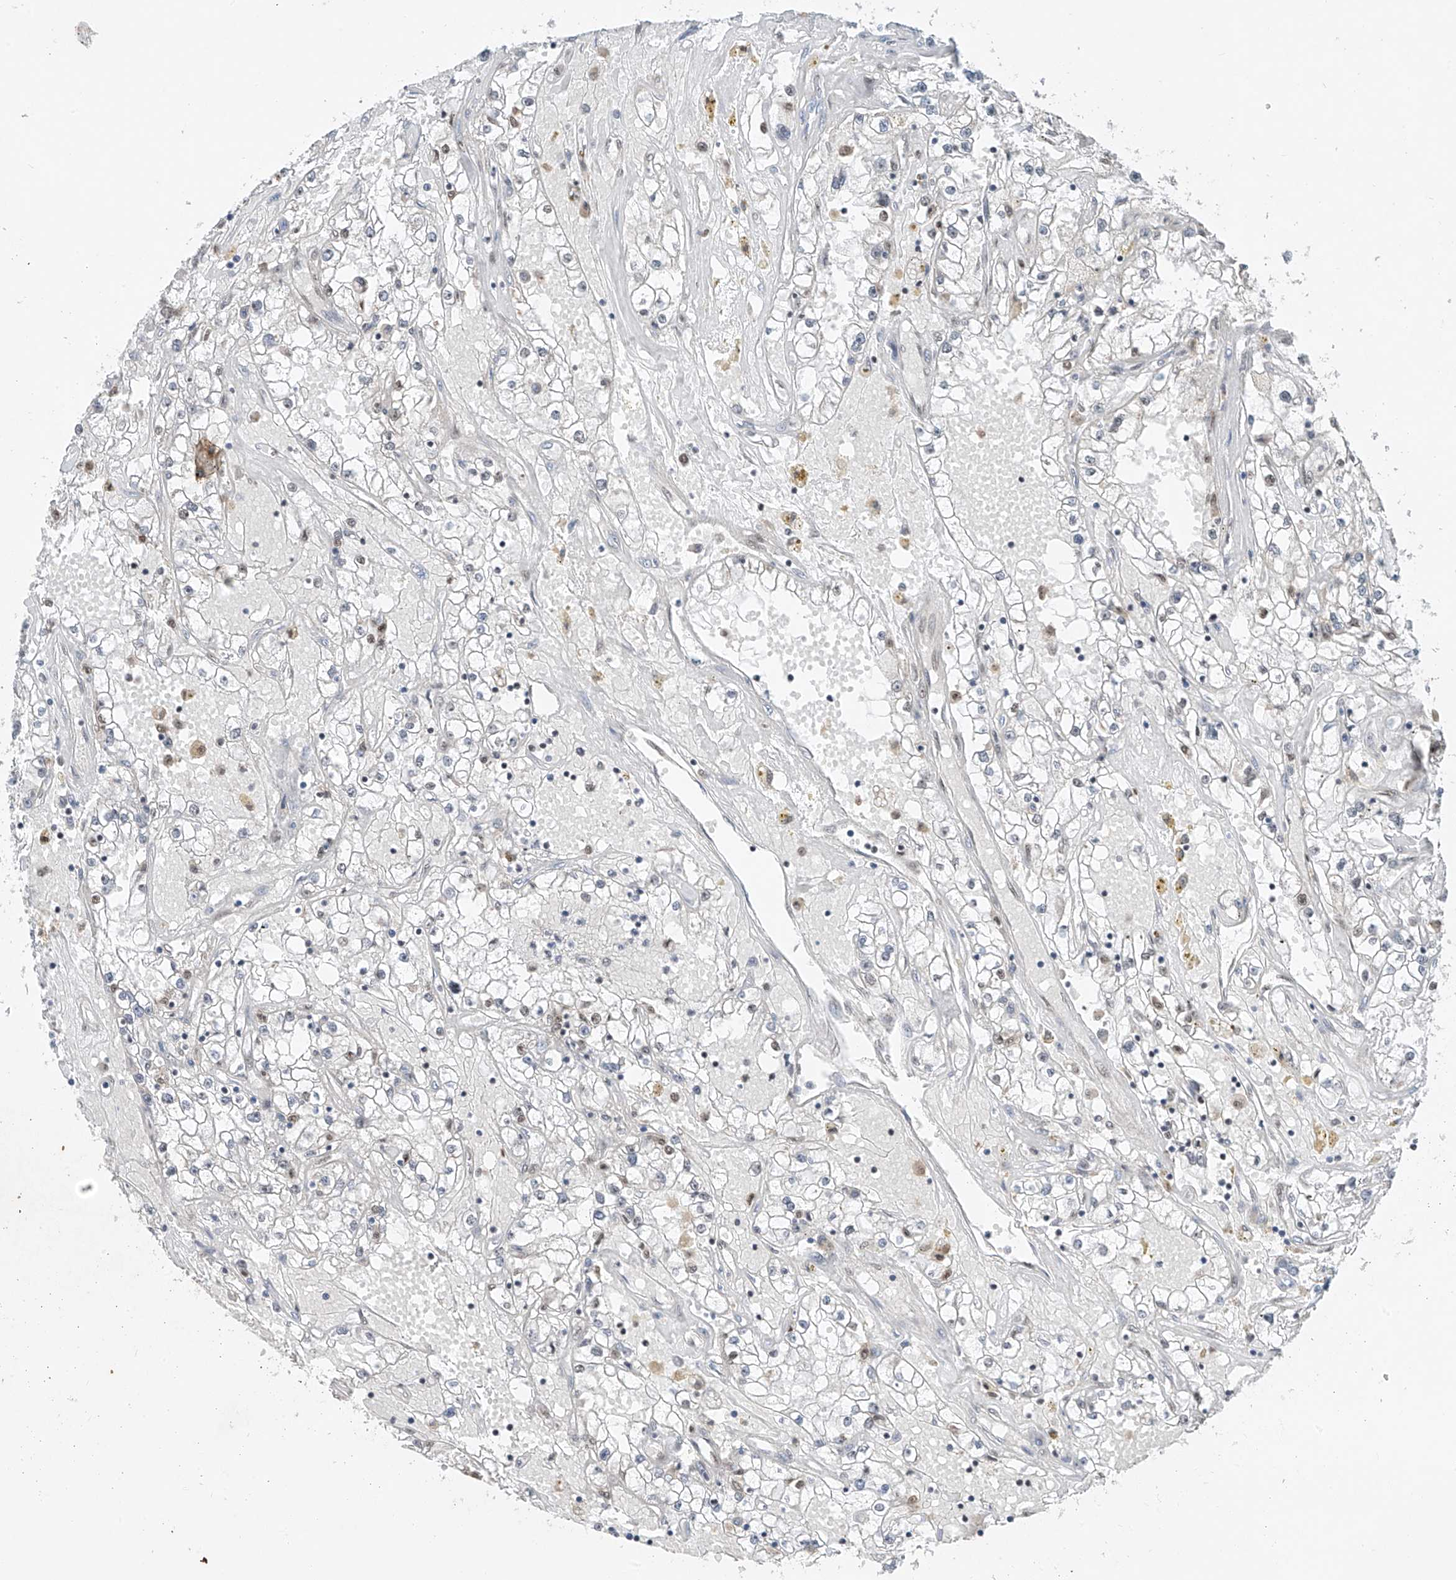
{"staining": {"intensity": "negative", "quantity": "none", "location": "none"}, "tissue": "renal cancer", "cell_type": "Tumor cells", "image_type": "cancer", "snomed": [{"axis": "morphology", "description": "Adenocarcinoma, NOS"}, {"axis": "topography", "description": "Kidney"}], "caption": "Immunohistochemical staining of human renal cancer exhibits no significant staining in tumor cells.", "gene": "RPAIN", "patient": {"sex": "male", "age": 56}}